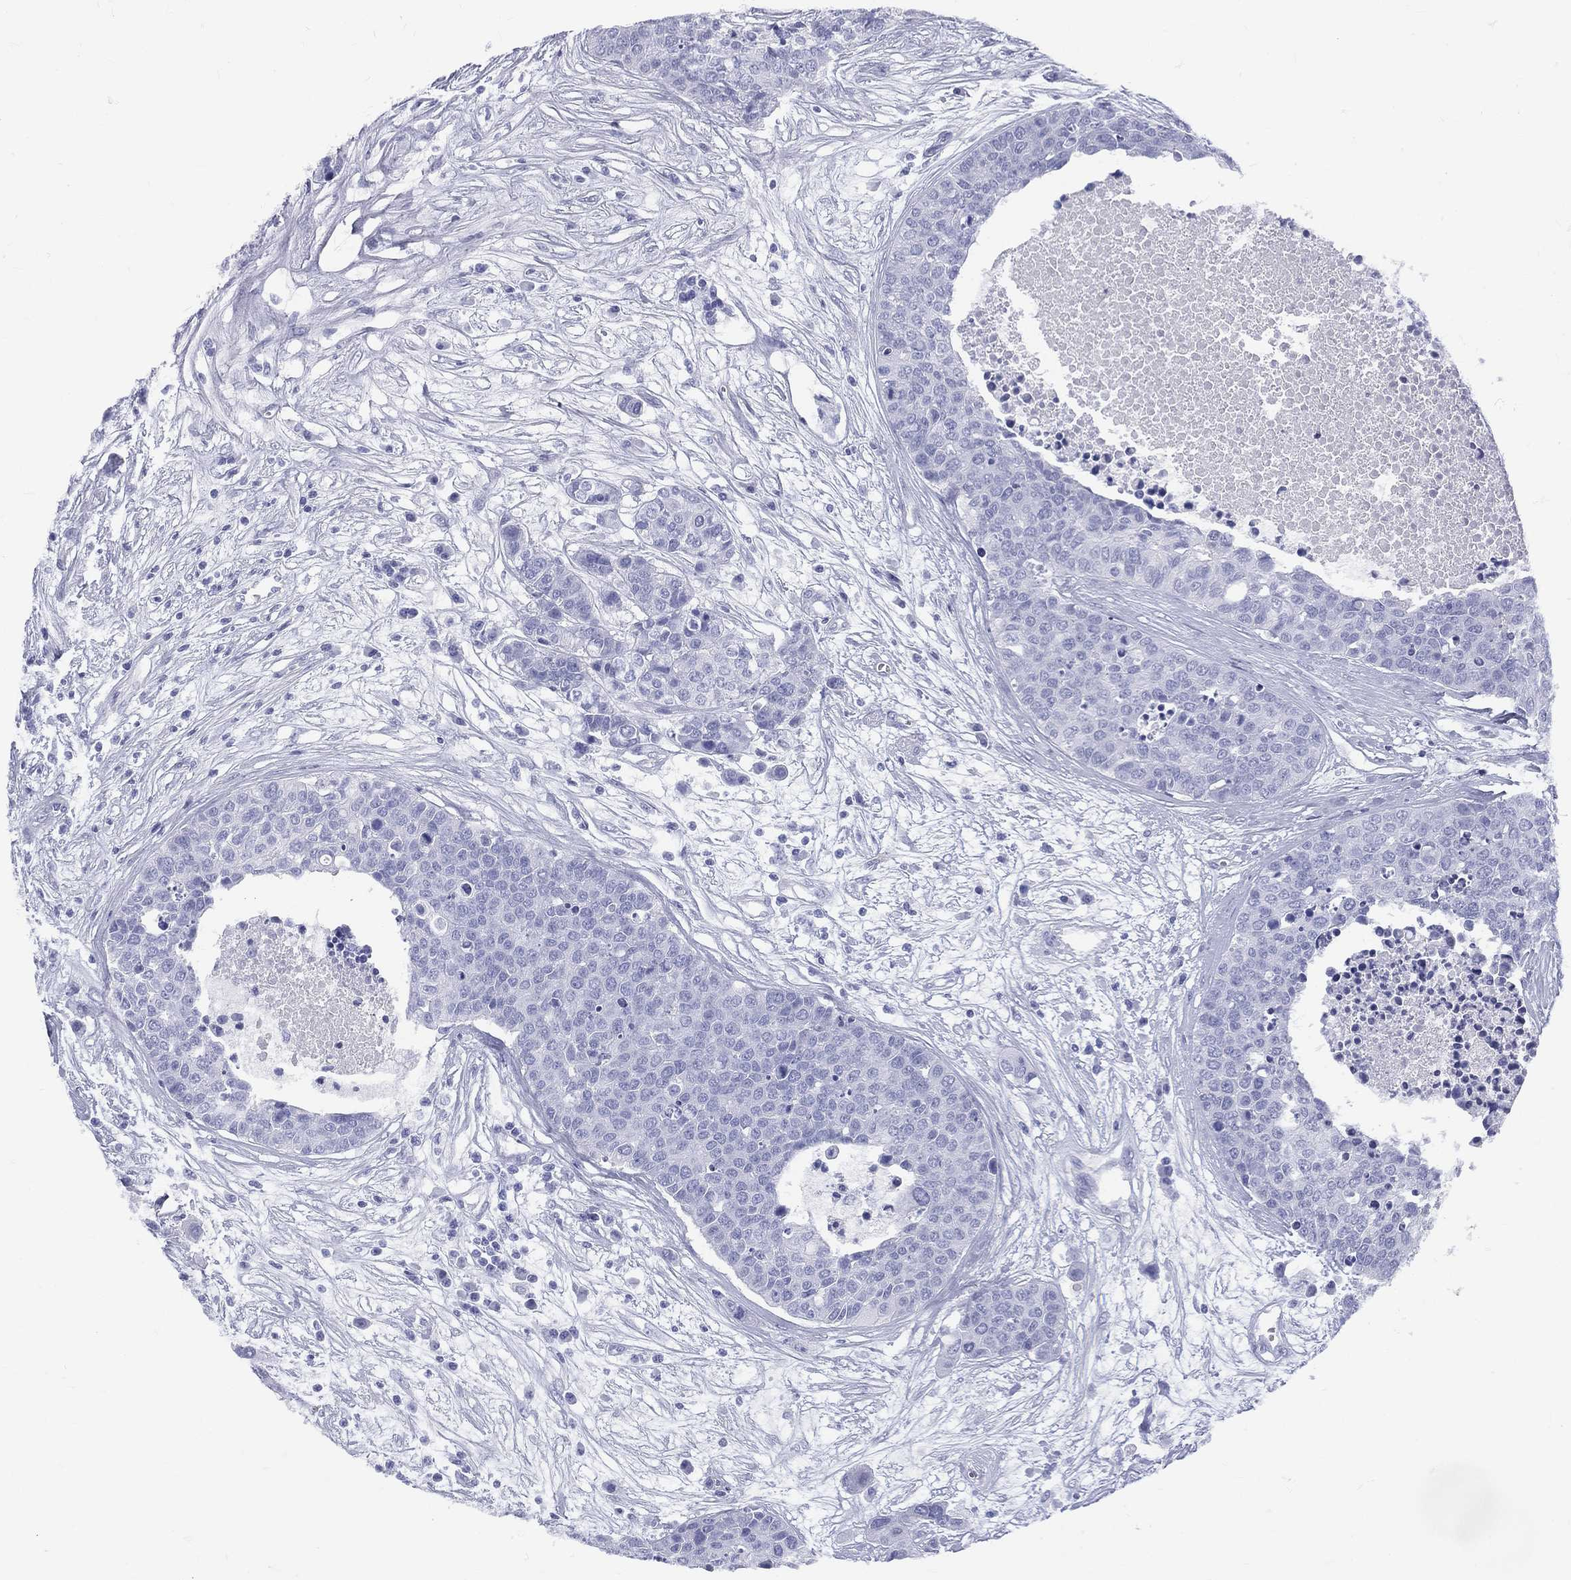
{"staining": {"intensity": "negative", "quantity": "none", "location": "none"}, "tissue": "carcinoid", "cell_type": "Tumor cells", "image_type": "cancer", "snomed": [{"axis": "morphology", "description": "Carcinoid, malignant, NOS"}, {"axis": "topography", "description": "Colon"}], "caption": "Protein analysis of carcinoid (malignant) shows no significant expression in tumor cells.", "gene": "ETNPPL", "patient": {"sex": "male", "age": 81}}